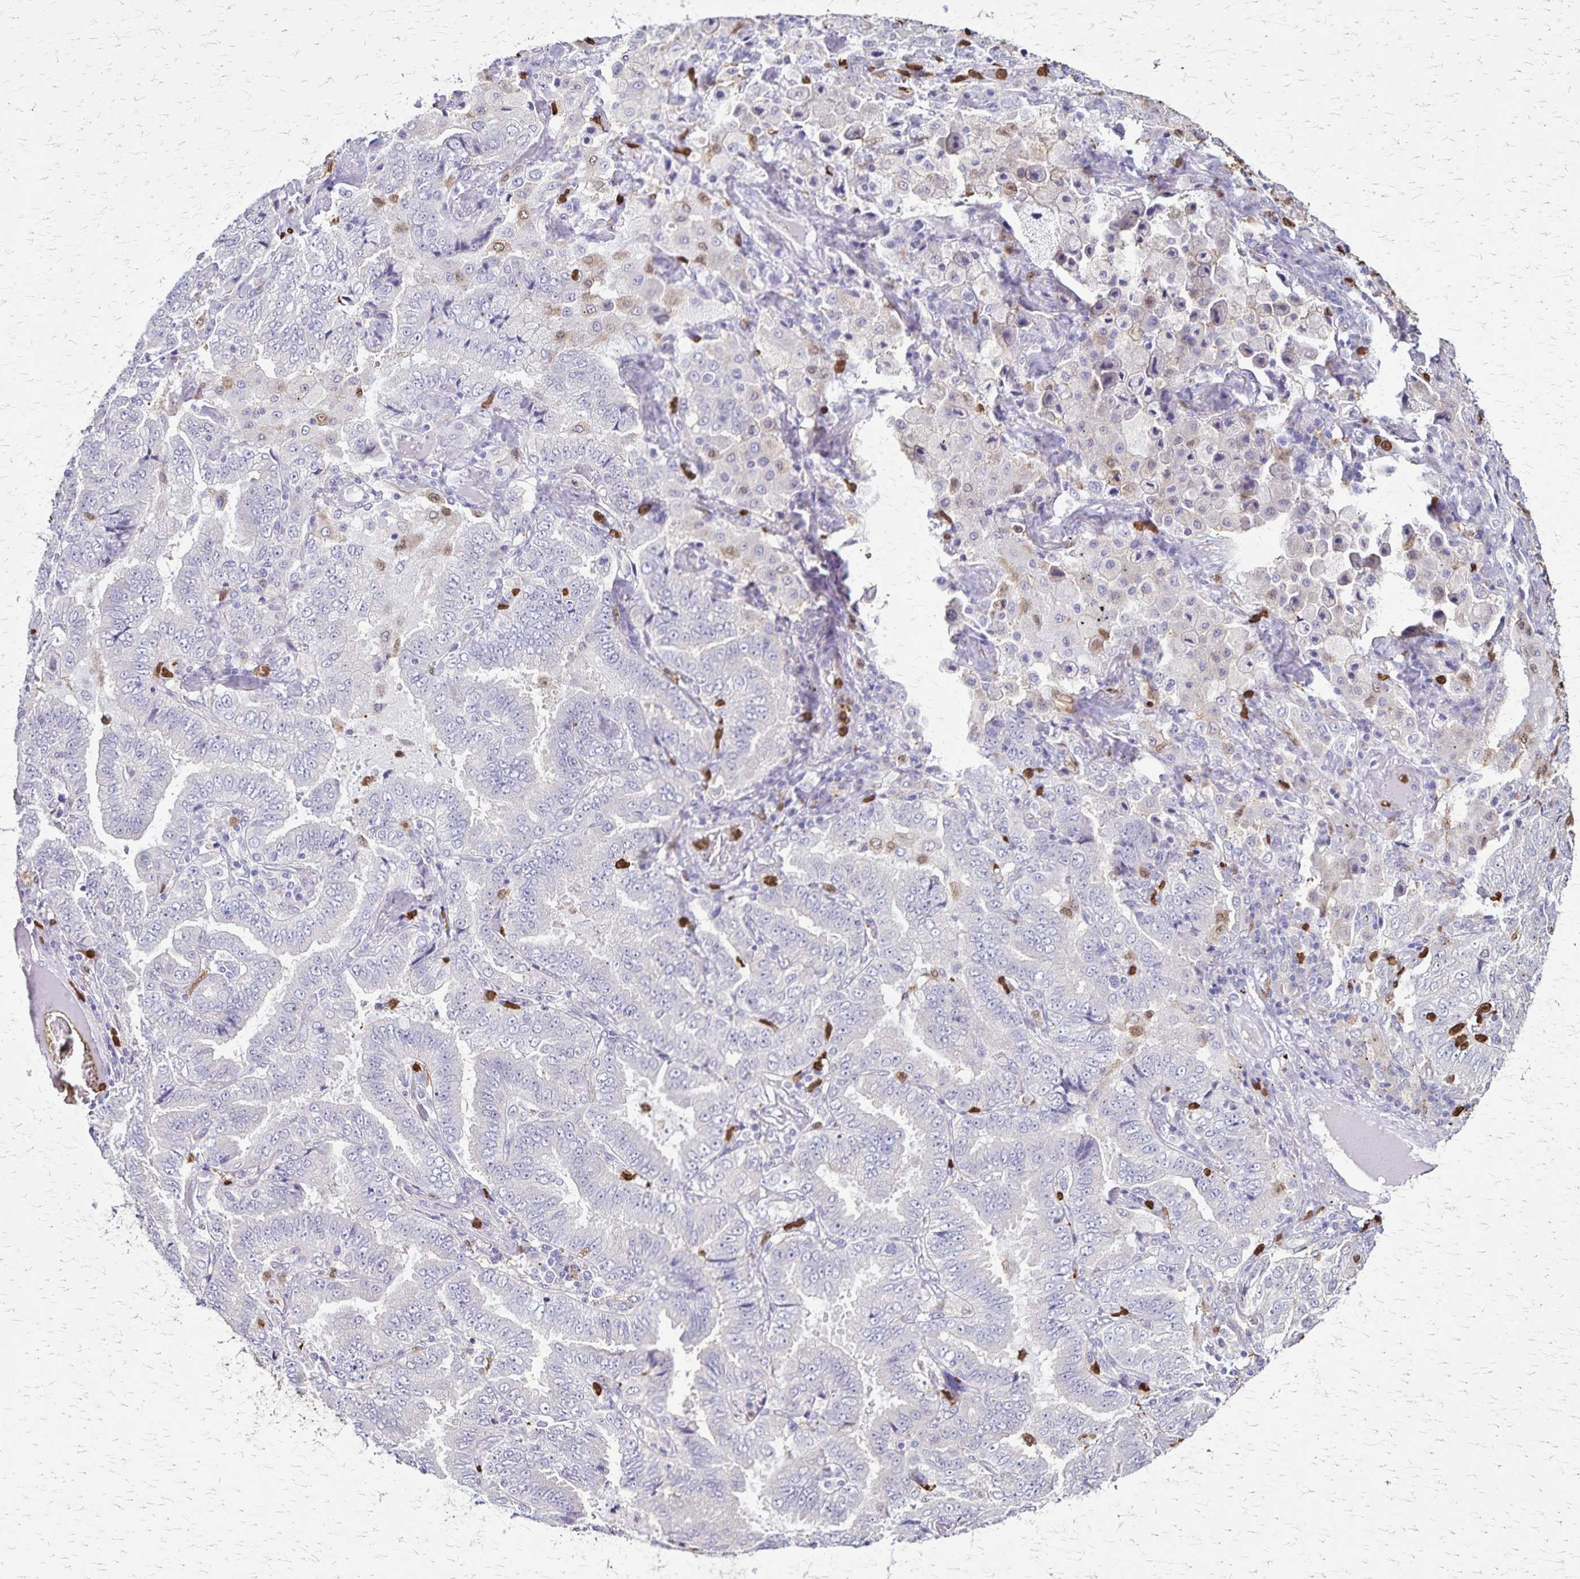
{"staining": {"intensity": "negative", "quantity": "none", "location": "none"}, "tissue": "lung cancer", "cell_type": "Tumor cells", "image_type": "cancer", "snomed": [{"axis": "morphology", "description": "Aneuploidy"}, {"axis": "morphology", "description": "Adenocarcinoma, NOS"}, {"axis": "morphology", "description": "Adenocarcinoma, metastatic, NOS"}, {"axis": "topography", "description": "Lymph node"}, {"axis": "topography", "description": "Lung"}], "caption": "Protein analysis of lung cancer (metastatic adenocarcinoma) demonstrates no significant positivity in tumor cells. (Stains: DAB IHC with hematoxylin counter stain, Microscopy: brightfield microscopy at high magnification).", "gene": "ULBP3", "patient": {"sex": "female", "age": 48}}